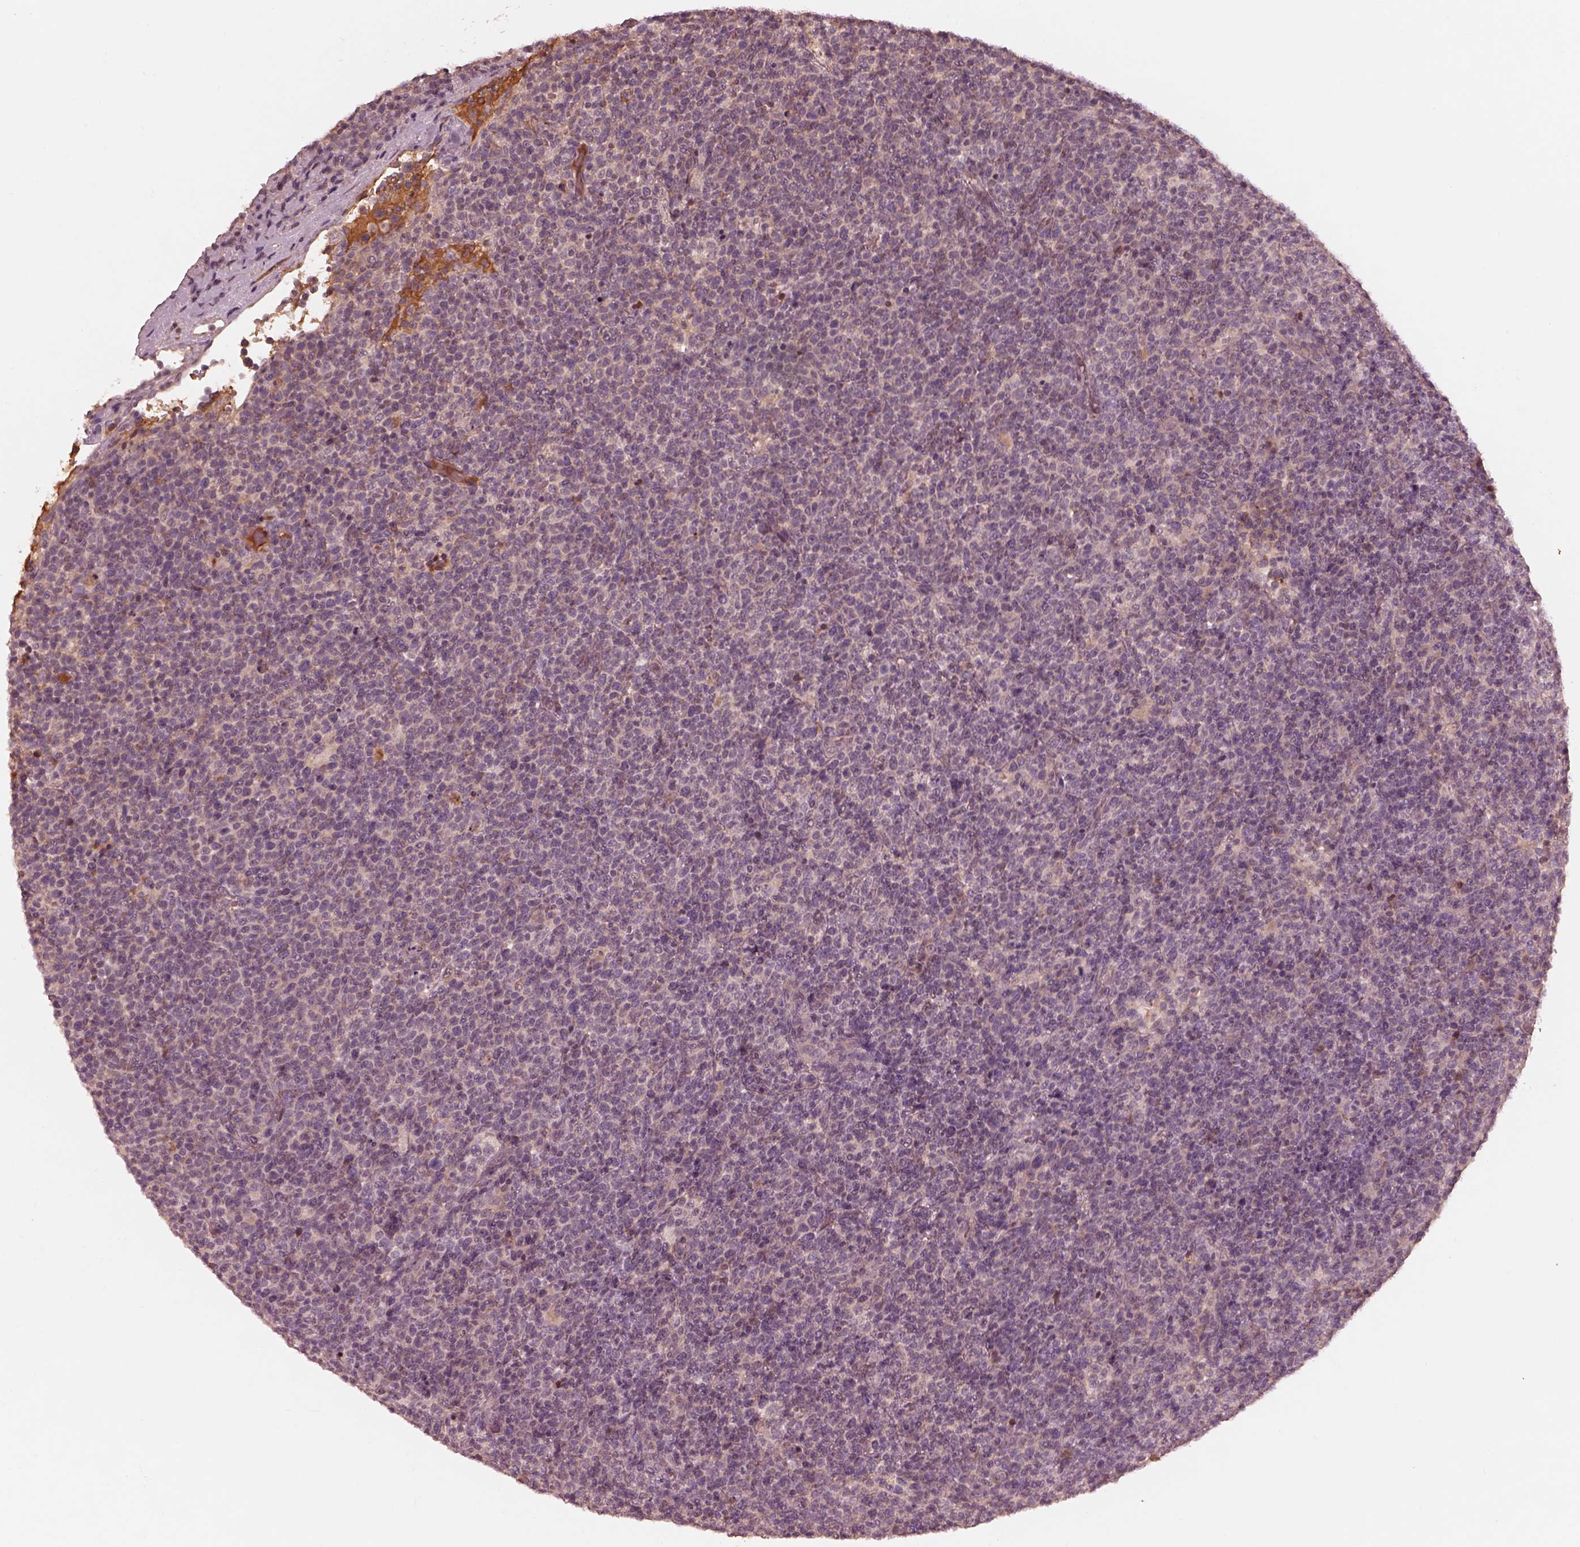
{"staining": {"intensity": "negative", "quantity": "none", "location": "none"}, "tissue": "lymphoma", "cell_type": "Tumor cells", "image_type": "cancer", "snomed": [{"axis": "morphology", "description": "Malignant lymphoma, non-Hodgkin's type, High grade"}, {"axis": "topography", "description": "Lymph node"}], "caption": "Lymphoma was stained to show a protein in brown. There is no significant staining in tumor cells. (Immunohistochemistry, brightfield microscopy, high magnification).", "gene": "TF", "patient": {"sex": "male", "age": 61}}